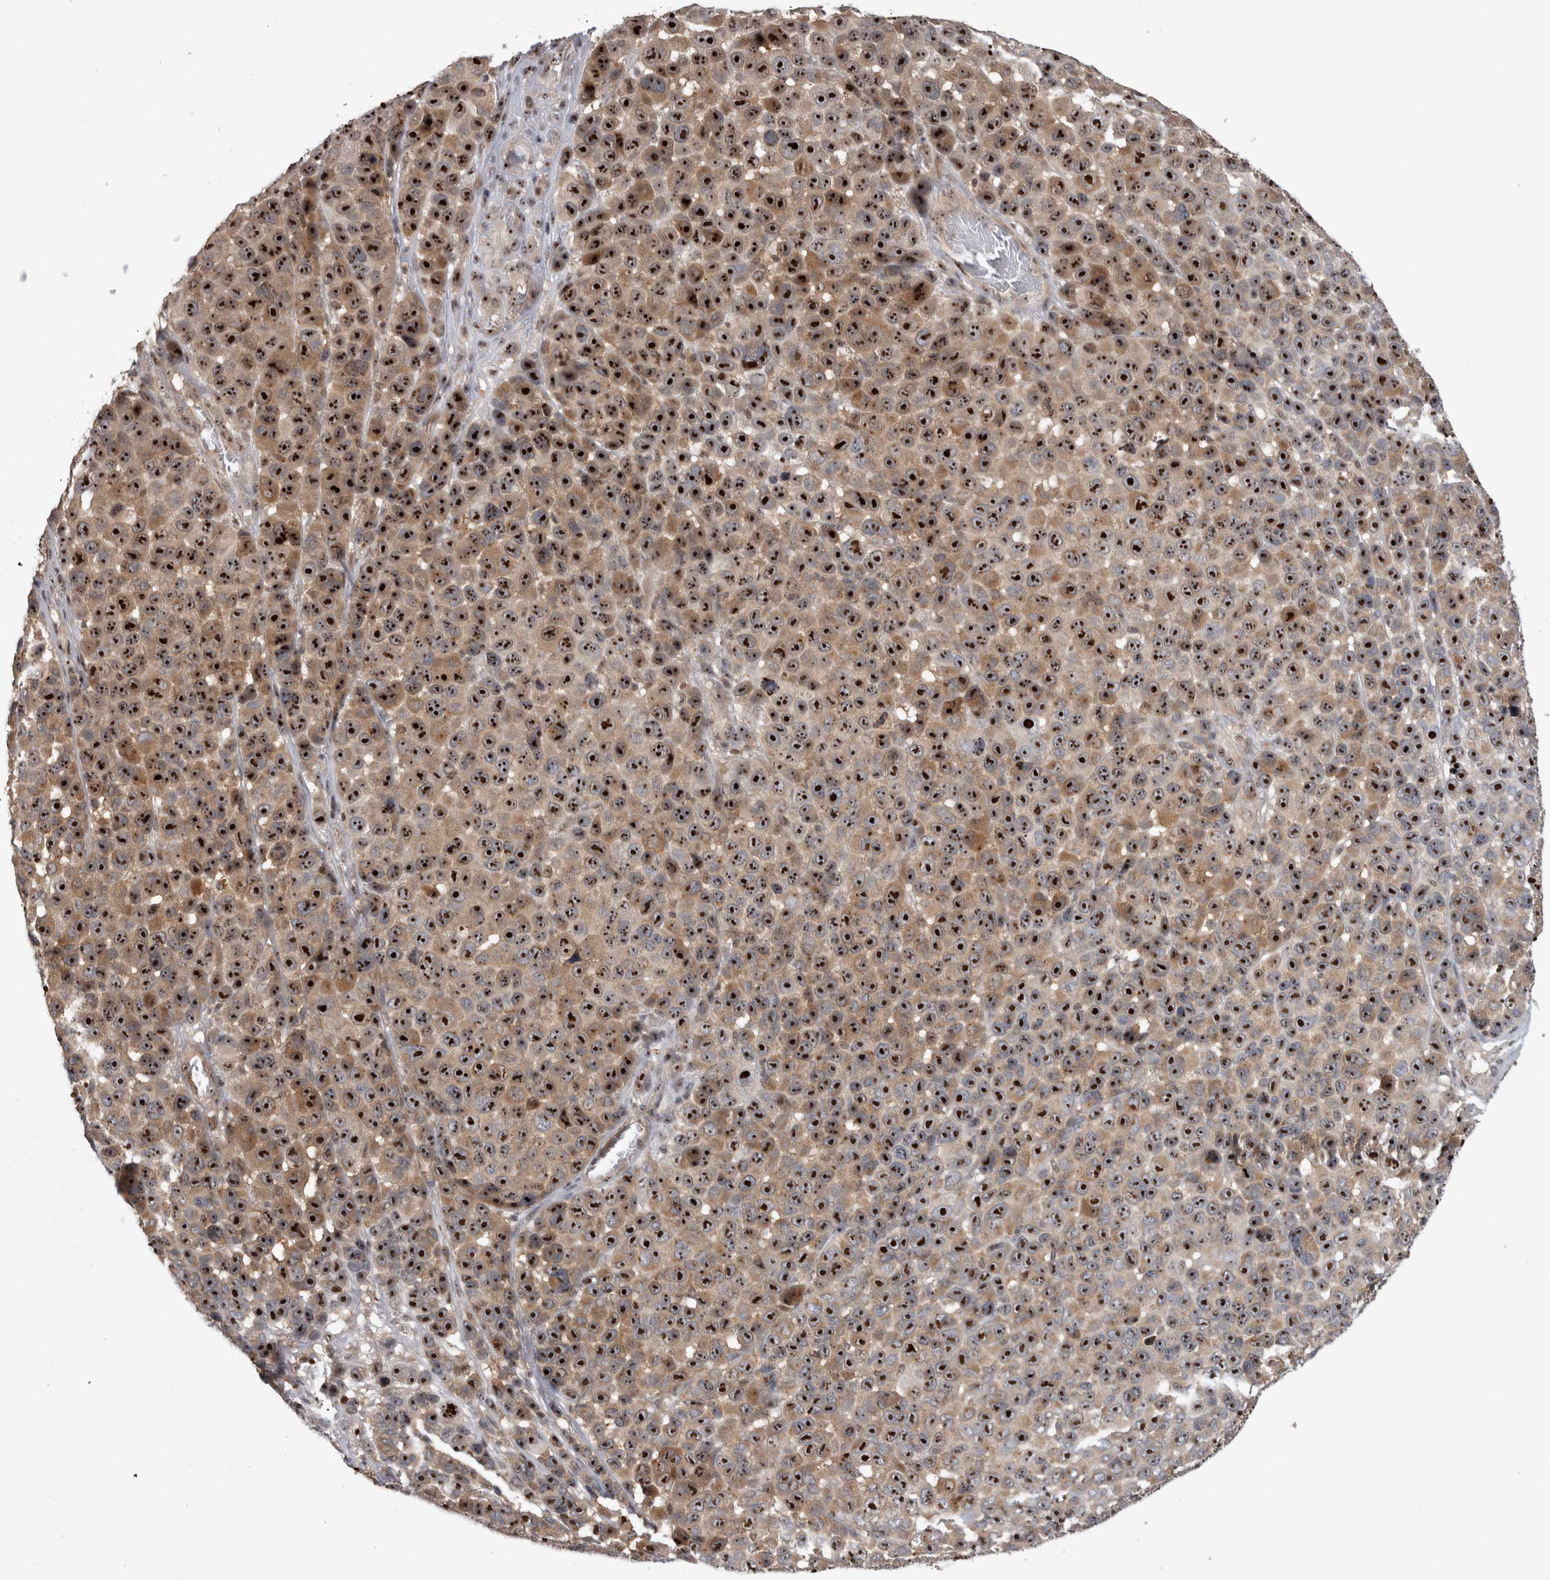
{"staining": {"intensity": "strong", "quantity": ">75%", "location": "nuclear"}, "tissue": "melanoma", "cell_type": "Tumor cells", "image_type": "cancer", "snomed": [{"axis": "morphology", "description": "Malignant melanoma, NOS"}, {"axis": "topography", "description": "Skin"}], "caption": "Malignant melanoma stained with a protein marker demonstrates strong staining in tumor cells.", "gene": "TDRD7", "patient": {"sex": "male", "age": 53}}